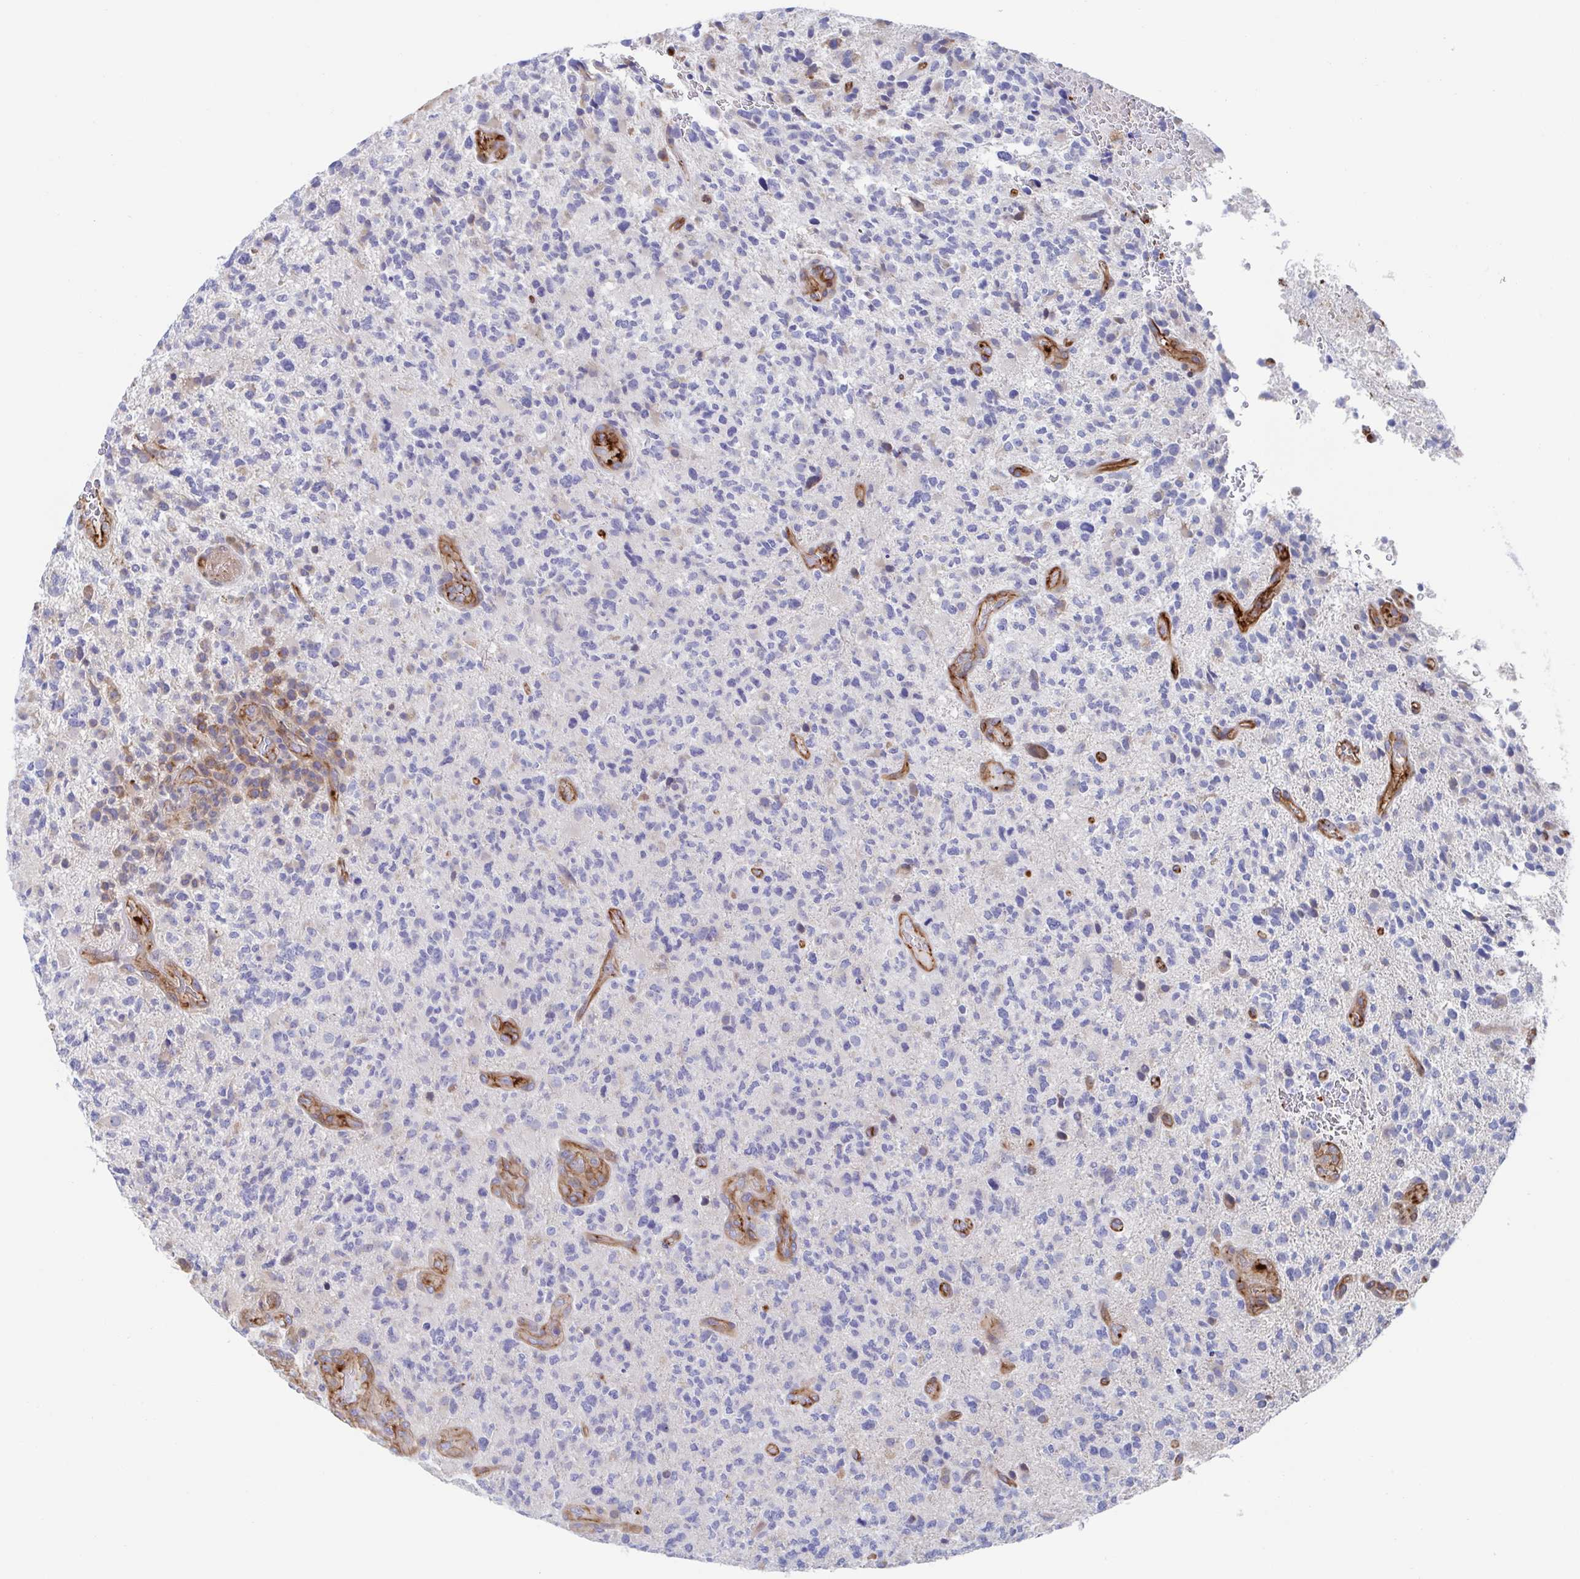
{"staining": {"intensity": "negative", "quantity": "none", "location": "none"}, "tissue": "glioma", "cell_type": "Tumor cells", "image_type": "cancer", "snomed": [{"axis": "morphology", "description": "Glioma, malignant, High grade"}, {"axis": "topography", "description": "Brain"}], "caption": "IHC photomicrograph of neoplastic tissue: human glioma stained with DAB (3,3'-diaminobenzidine) exhibits no significant protein staining in tumor cells.", "gene": "KLC3", "patient": {"sex": "female", "age": 71}}